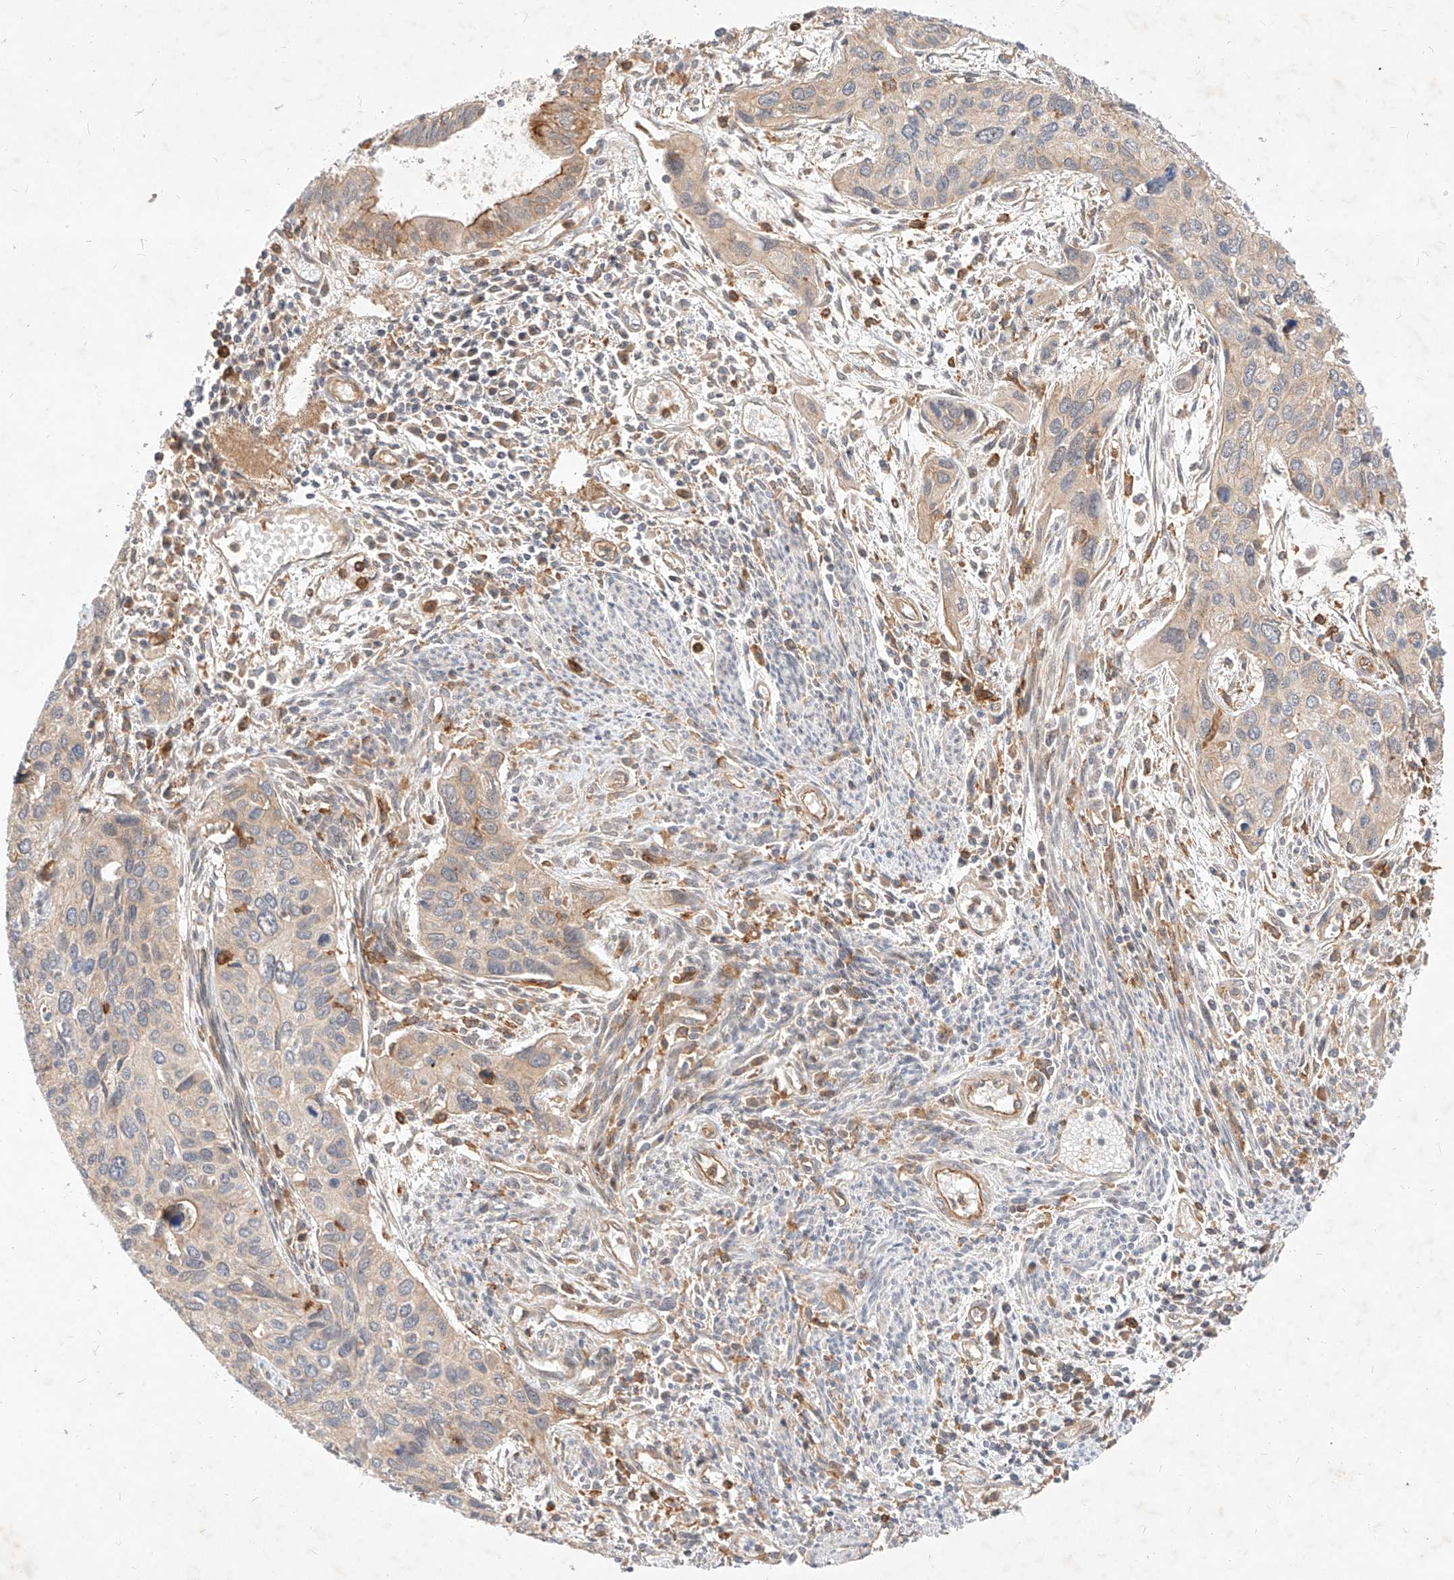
{"staining": {"intensity": "weak", "quantity": "25%-75%", "location": "cytoplasmic/membranous"}, "tissue": "cervical cancer", "cell_type": "Tumor cells", "image_type": "cancer", "snomed": [{"axis": "morphology", "description": "Squamous cell carcinoma, NOS"}, {"axis": "topography", "description": "Cervix"}], "caption": "Approximately 25%-75% of tumor cells in human cervical squamous cell carcinoma demonstrate weak cytoplasmic/membranous protein positivity as visualized by brown immunohistochemical staining.", "gene": "NFAM1", "patient": {"sex": "female", "age": 55}}